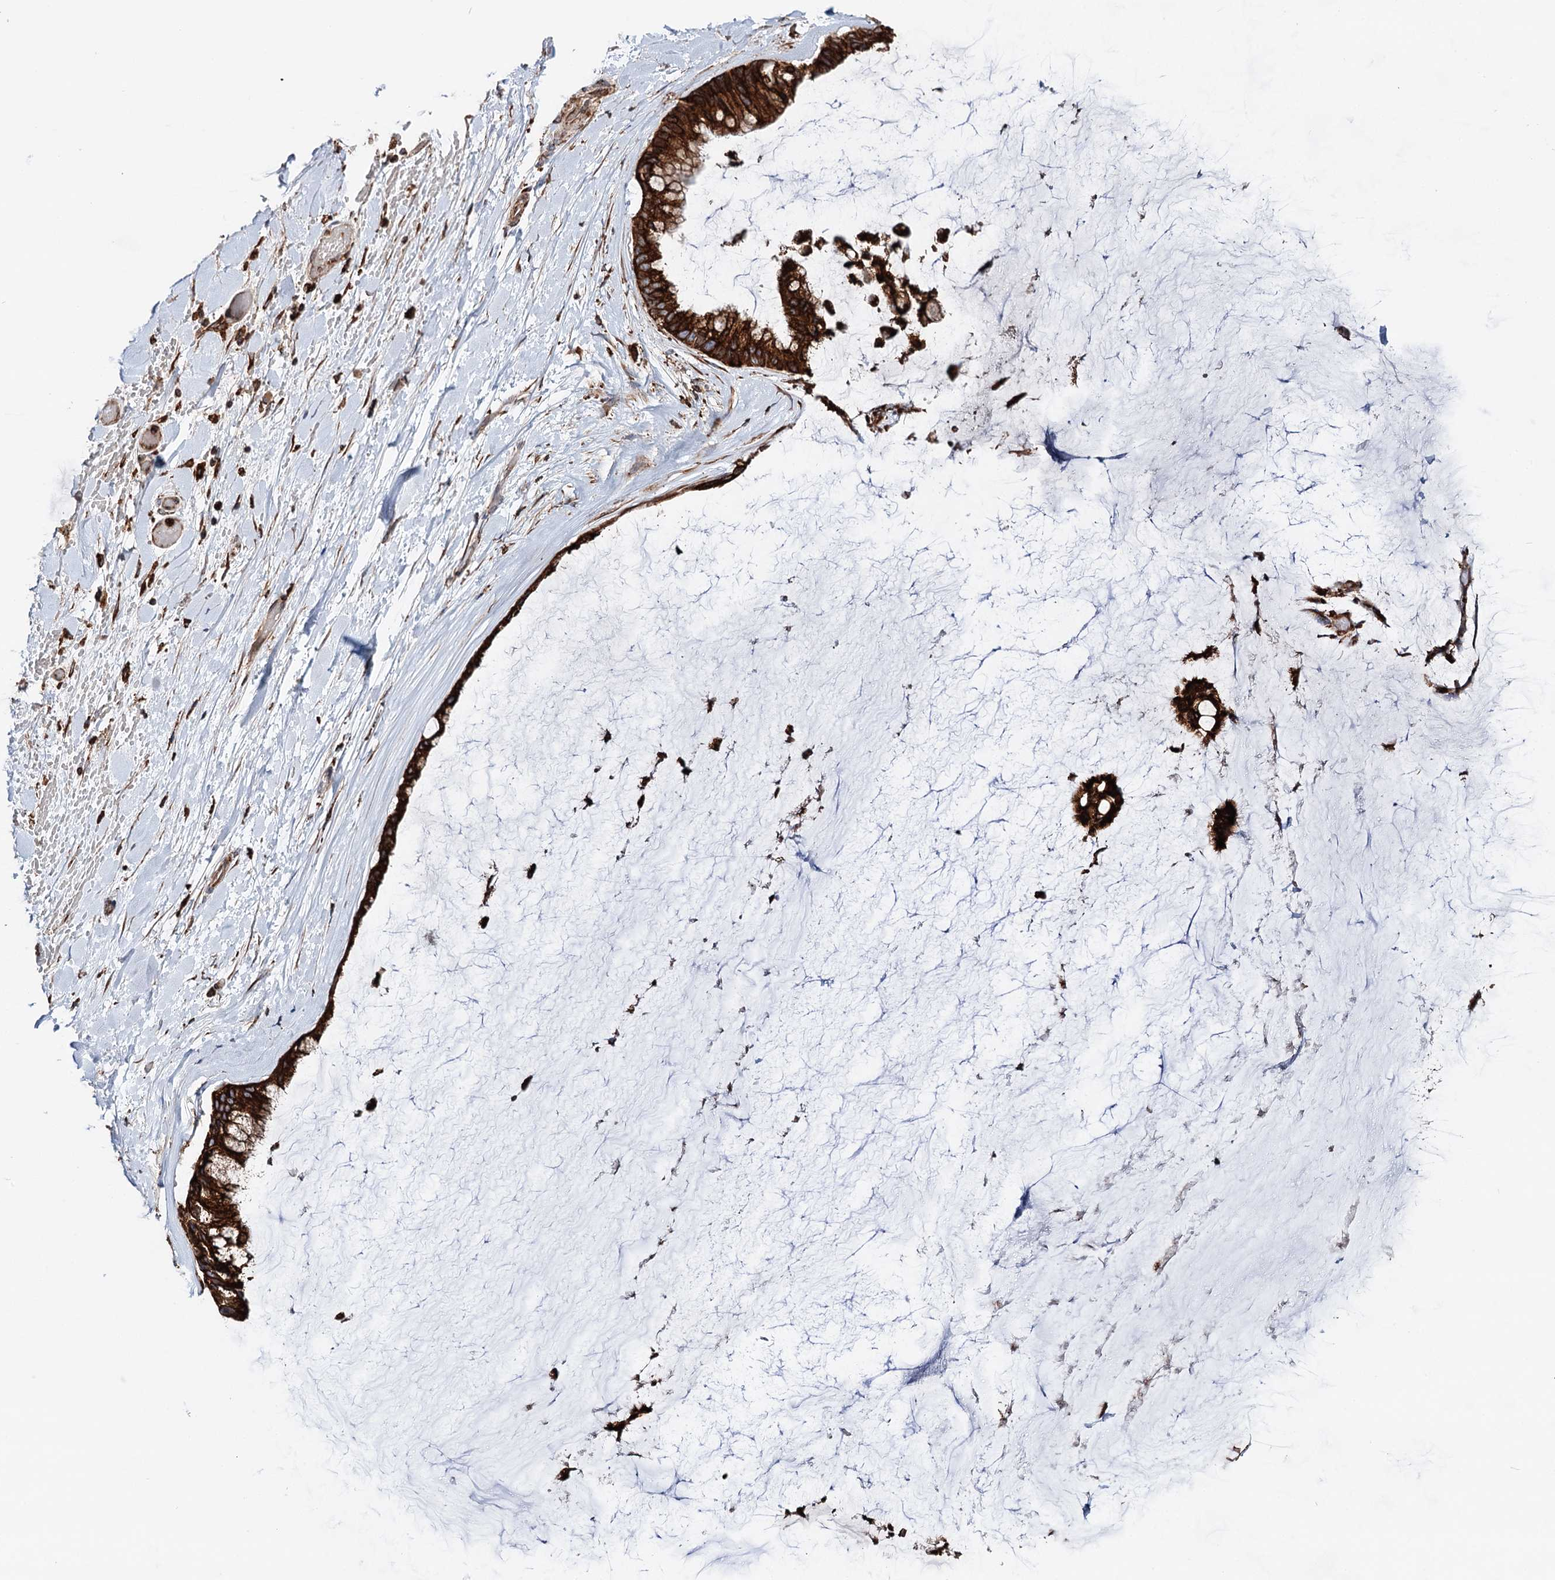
{"staining": {"intensity": "strong", "quantity": ">75%", "location": "cytoplasmic/membranous"}, "tissue": "ovarian cancer", "cell_type": "Tumor cells", "image_type": "cancer", "snomed": [{"axis": "morphology", "description": "Cystadenocarcinoma, mucinous, NOS"}, {"axis": "topography", "description": "Ovary"}], "caption": "There is high levels of strong cytoplasmic/membranous staining in tumor cells of ovarian cancer (mucinous cystadenocarcinoma), as demonstrated by immunohistochemical staining (brown color).", "gene": "ERP29", "patient": {"sex": "female", "age": 39}}